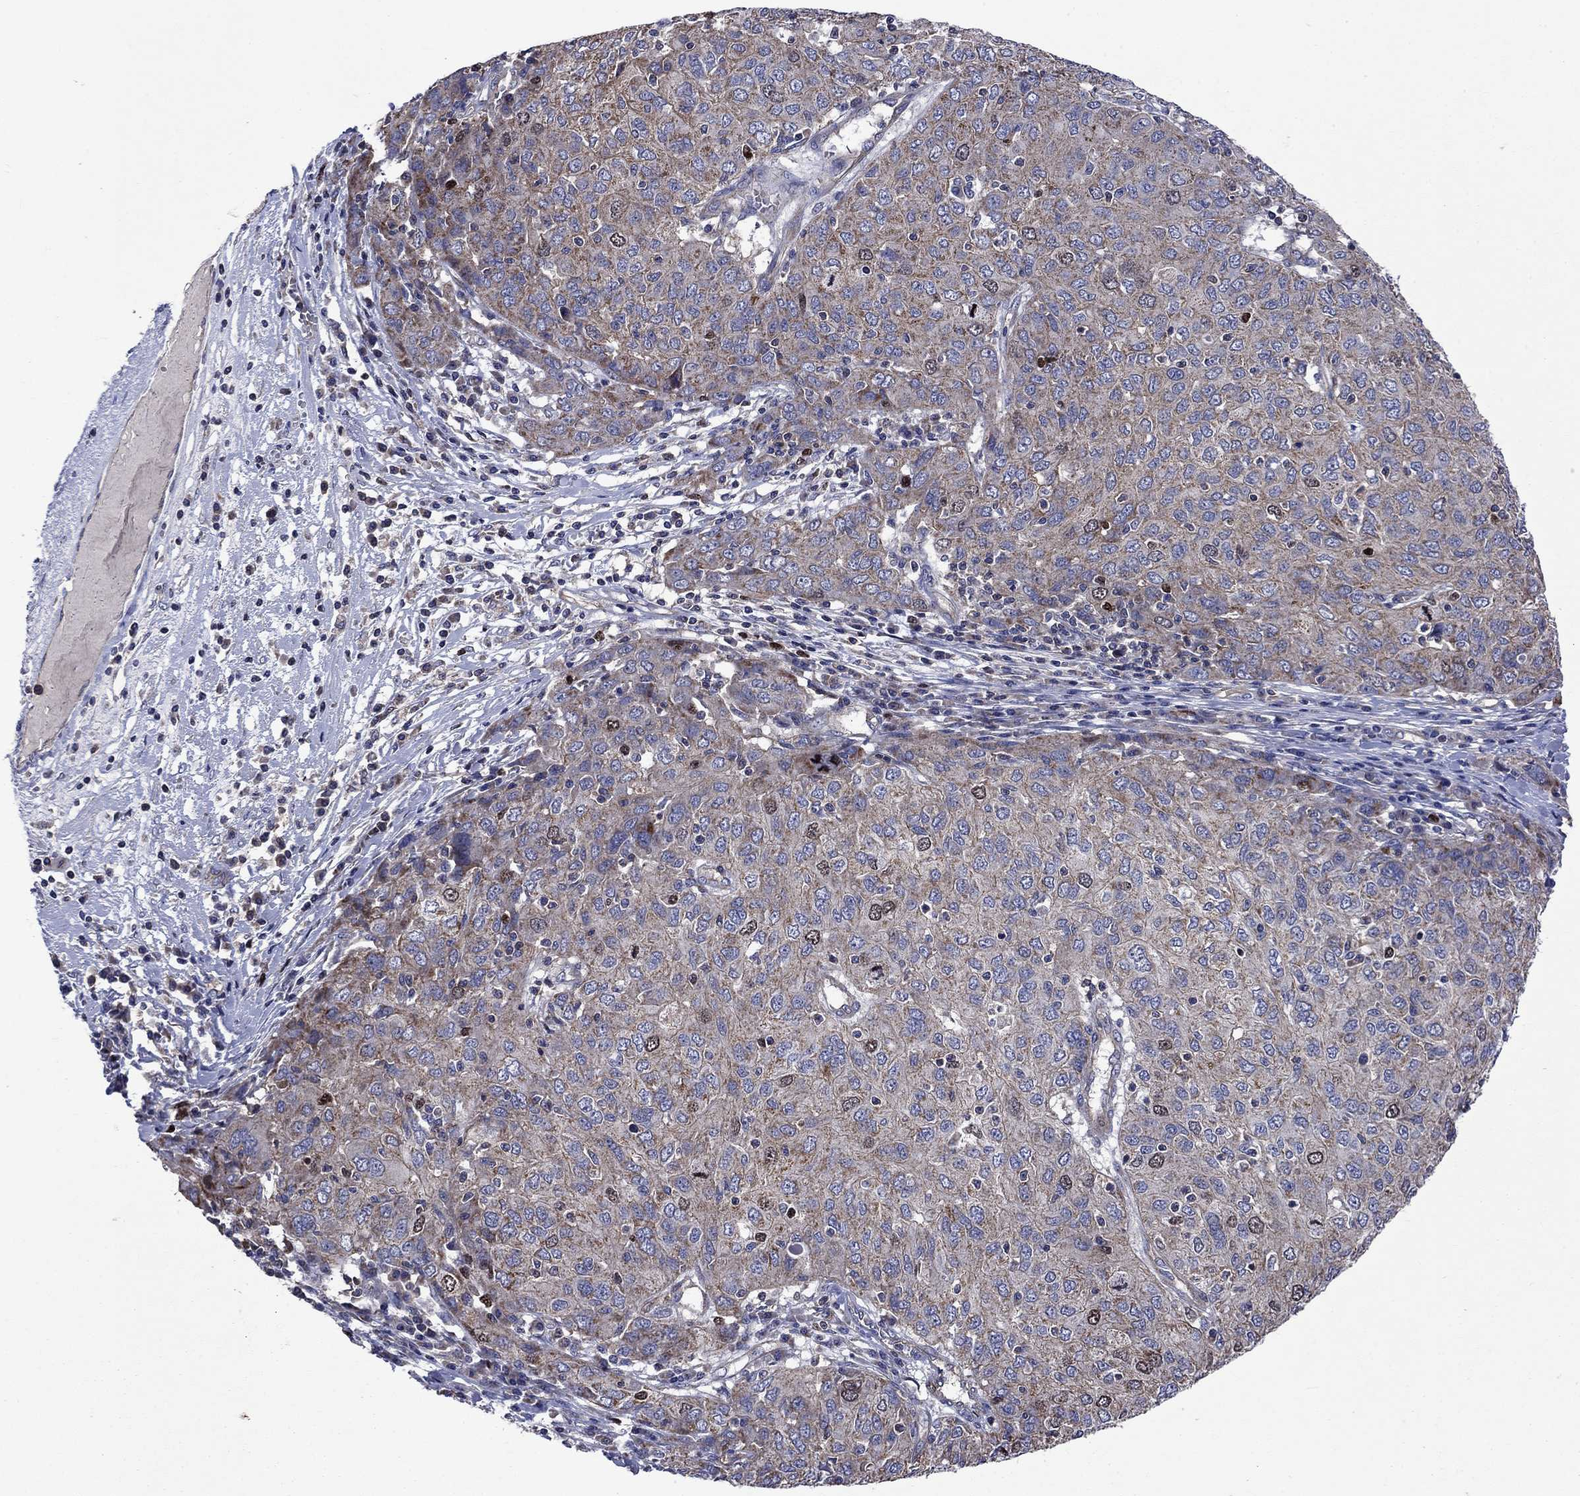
{"staining": {"intensity": "moderate", "quantity": "<25%", "location": "cytoplasmic/membranous"}, "tissue": "ovarian cancer", "cell_type": "Tumor cells", "image_type": "cancer", "snomed": [{"axis": "morphology", "description": "Carcinoma, endometroid"}, {"axis": "topography", "description": "Ovary"}], "caption": "Immunohistochemistry (IHC) staining of ovarian cancer (endometroid carcinoma), which displays low levels of moderate cytoplasmic/membranous positivity in approximately <25% of tumor cells indicating moderate cytoplasmic/membranous protein positivity. The staining was performed using DAB (brown) for protein detection and nuclei were counterstained in hematoxylin (blue).", "gene": "KIF22", "patient": {"sex": "female", "age": 50}}